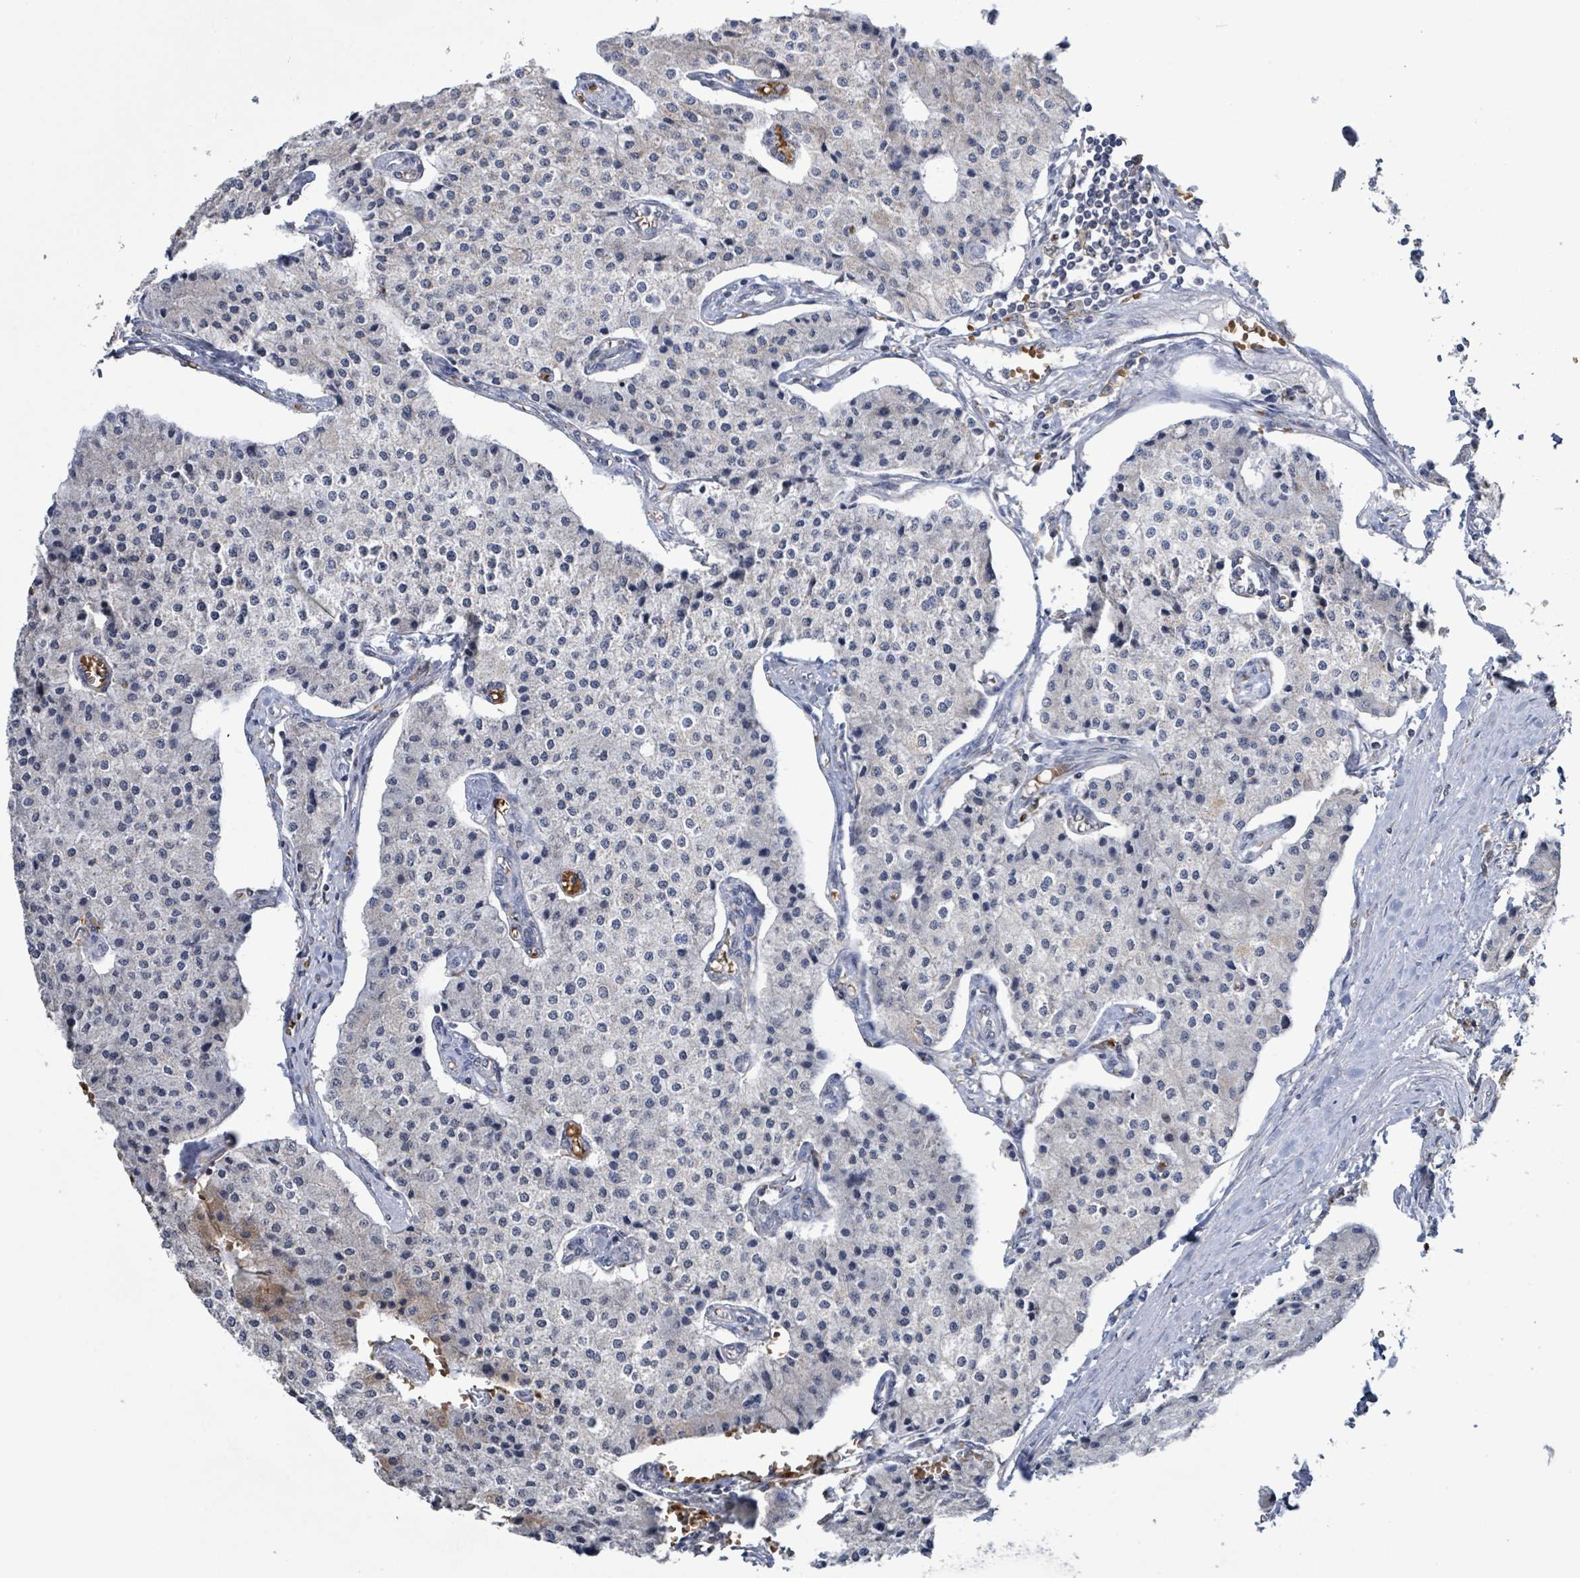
{"staining": {"intensity": "negative", "quantity": "none", "location": "none"}, "tissue": "carcinoid", "cell_type": "Tumor cells", "image_type": "cancer", "snomed": [{"axis": "morphology", "description": "Carcinoid, malignant, NOS"}, {"axis": "topography", "description": "Colon"}], "caption": "High magnification brightfield microscopy of carcinoid stained with DAB (brown) and counterstained with hematoxylin (blue): tumor cells show no significant expression.", "gene": "SEBOX", "patient": {"sex": "female", "age": 52}}